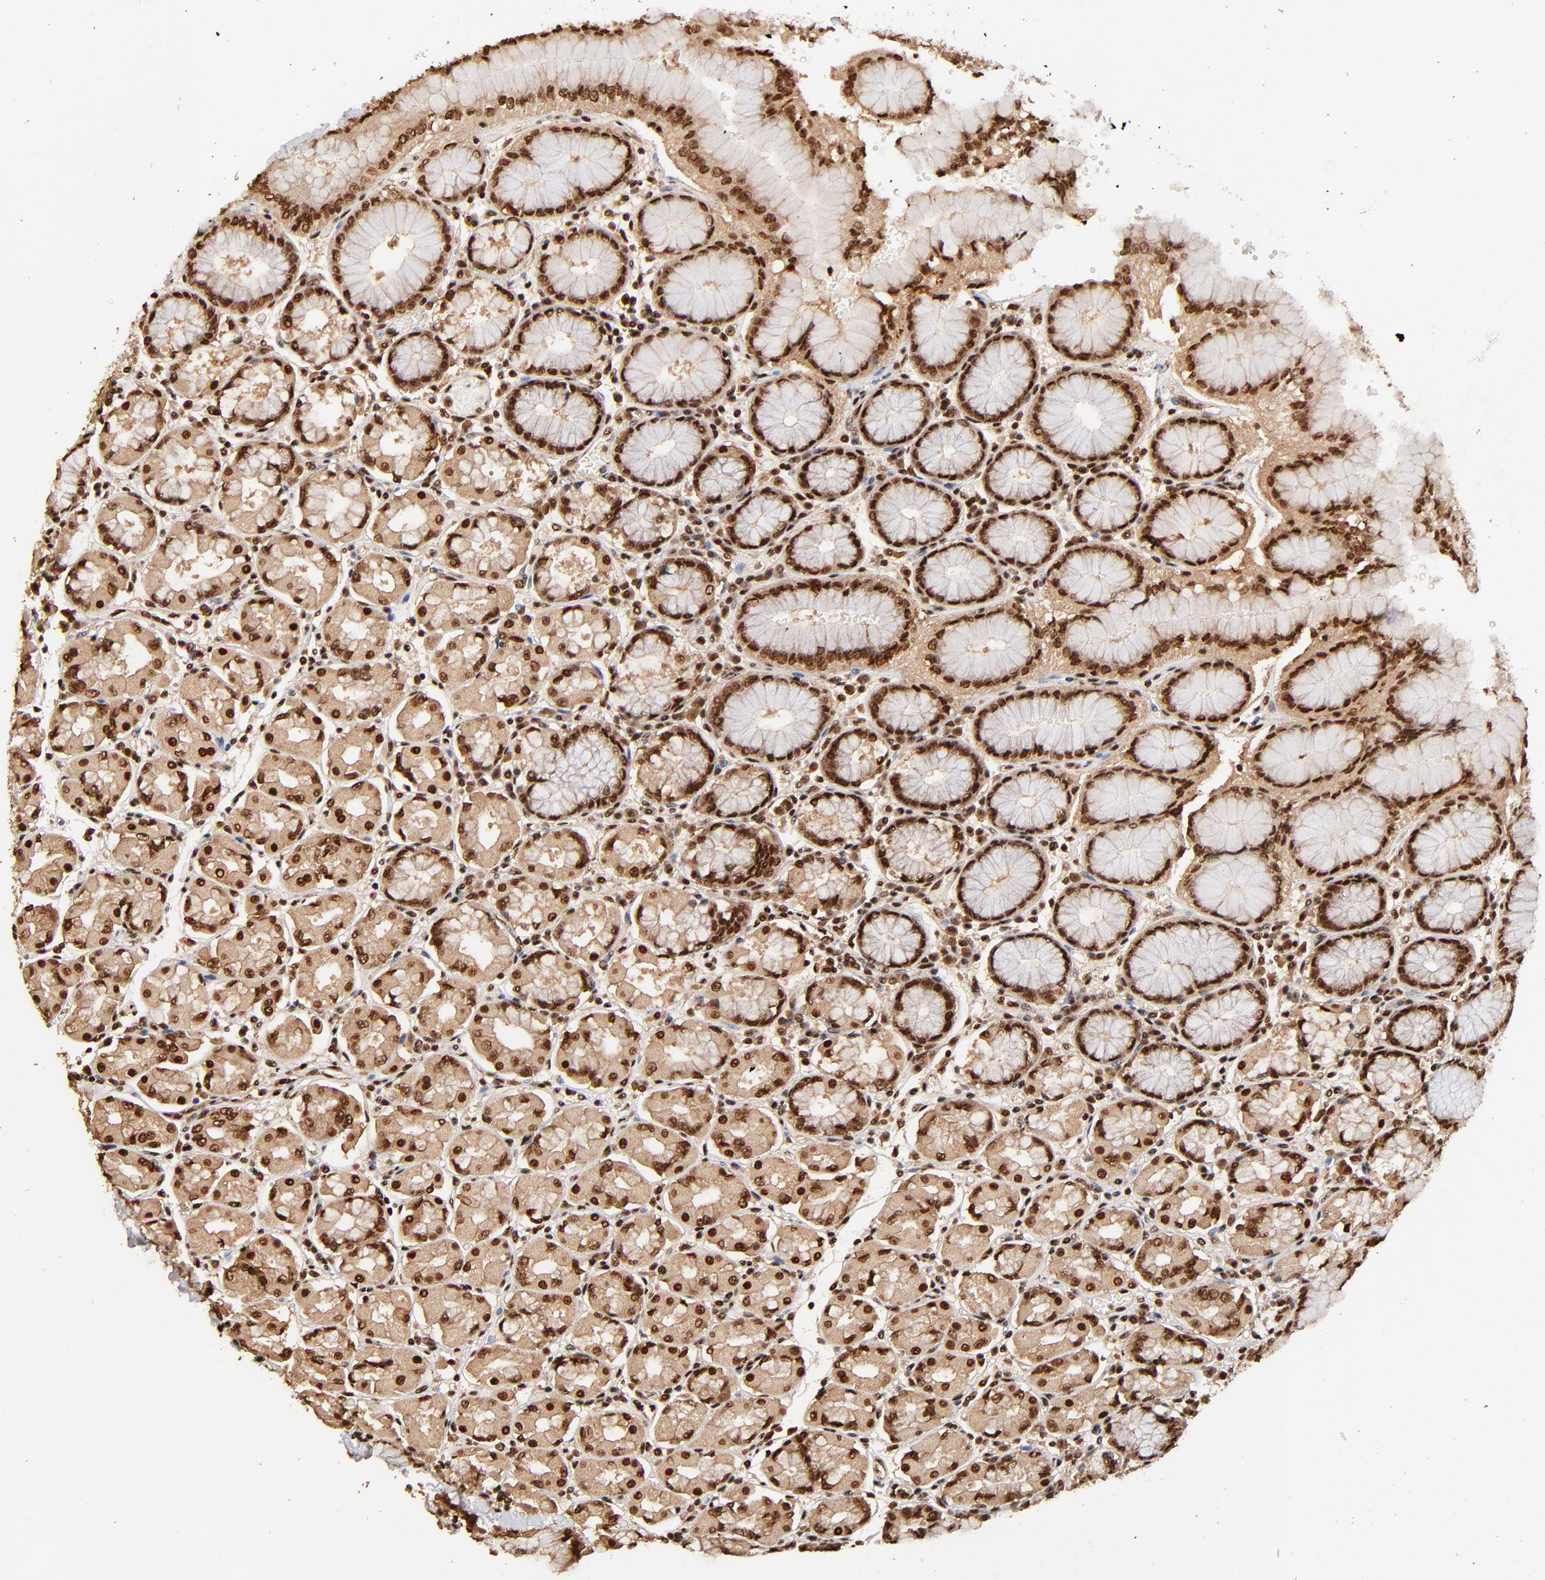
{"staining": {"intensity": "strong", "quantity": ">75%", "location": "cytoplasmic/membranous,nuclear"}, "tissue": "stomach", "cell_type": "Glandular cells", "image_type": "normal", "snomed": [{"axis": "morphology", "description": "Normal tissue, NOS"}, {"axis": "topography", "description": "Stomach, upper"}, {"axis": "topography", "description": "Stomach"}], "caption": "Brown immunohistochemical staining in unremarkable stomach exhibits strong cytoplasmic/membranous,nuclear staining in about >75% of glandular cells.", "gene": "MED12", "patient": {"sex": "male", "age": 76}}